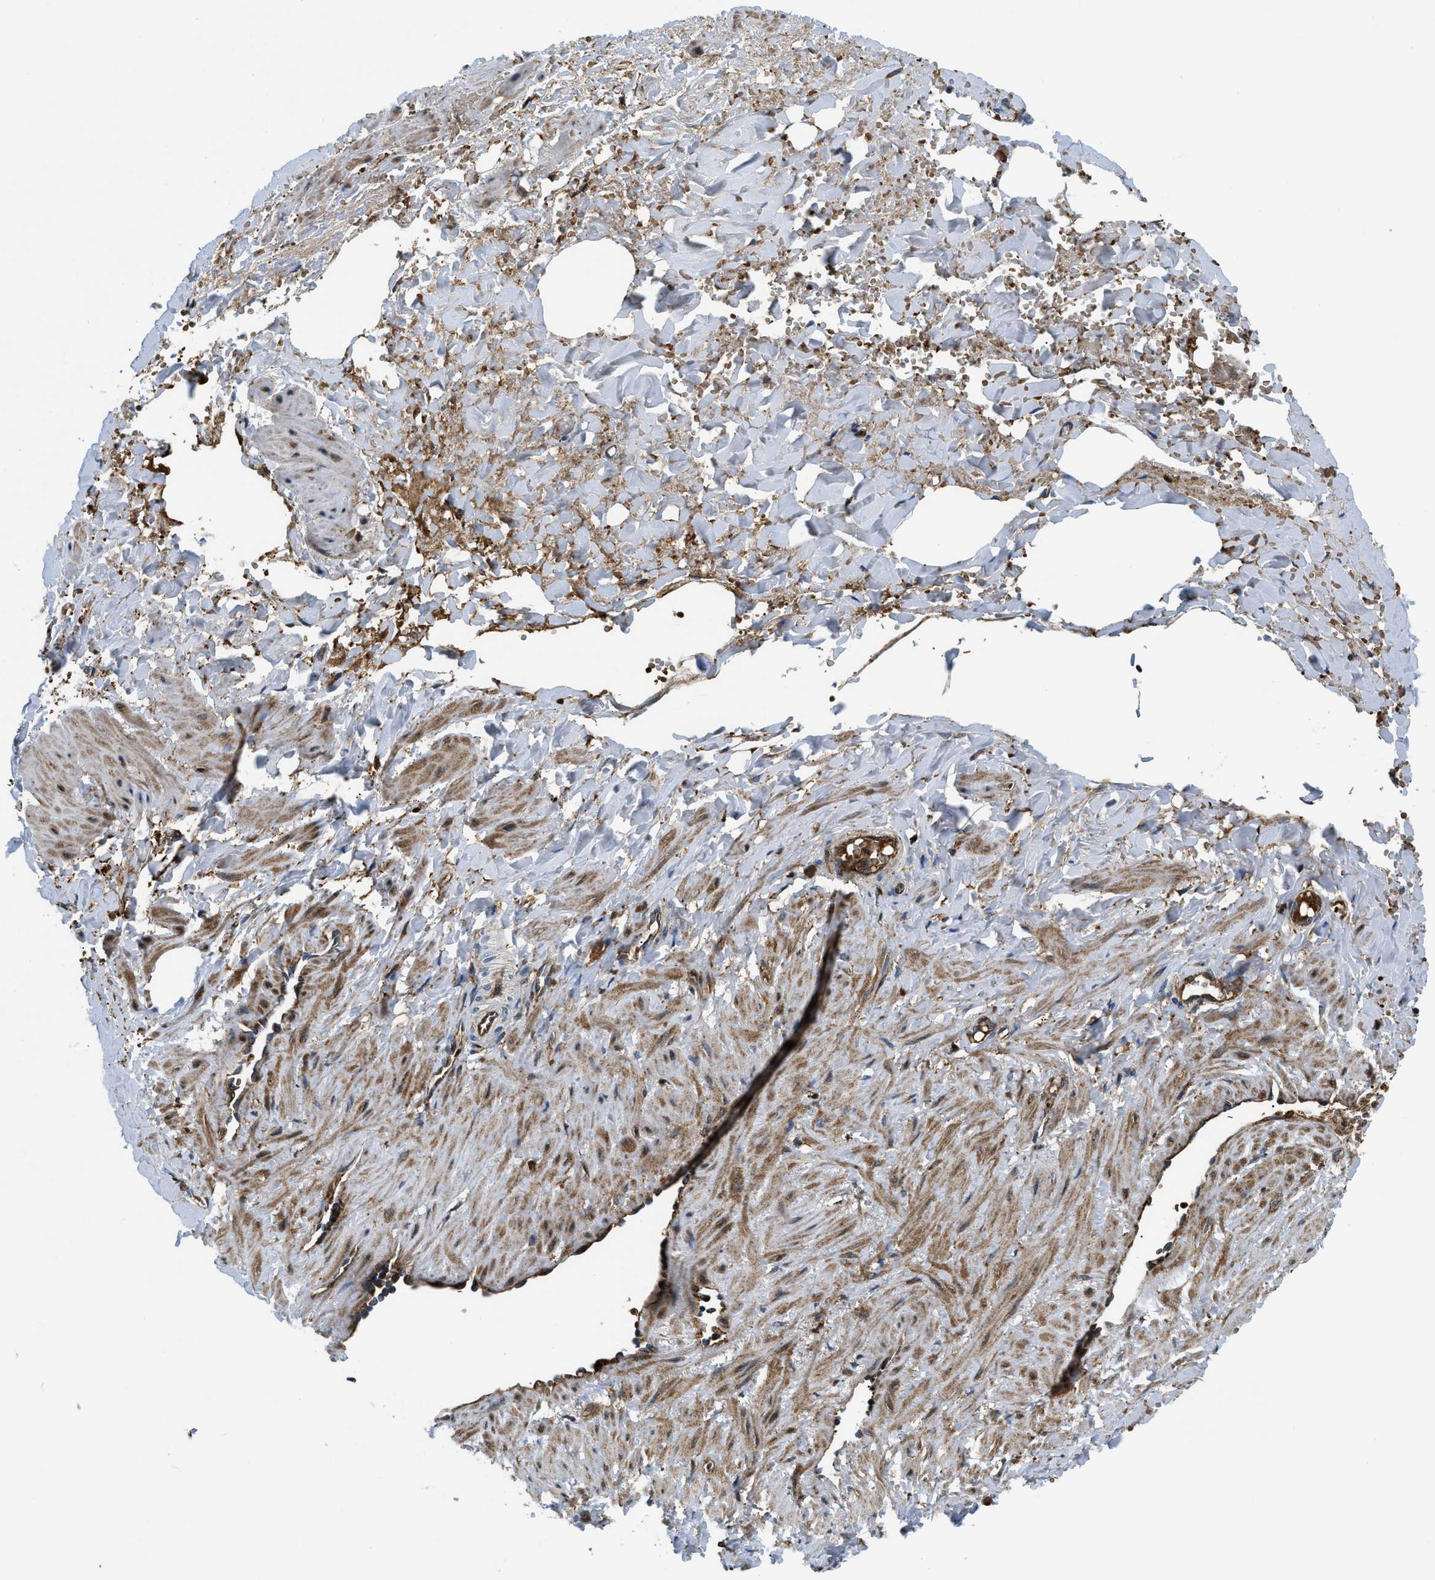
{"staining": {"intensity": "moderate", "quantity": "25%-75%", "location": "cytoplasmic/membranous"}, "tissue": "adipose tissue", "cell_type": "Adipocytes", "image_type": "normal", "snomed": [{"axis": "morphology", "description": "Normal tissue, NOS"}, {"axis": "topography", "description": "Soft tissue"}, {"axis": "topography", "description": "Vascular tissue"}], "caption": "This is a micrograph of immunohistochemistry staining of normal adipose tissue, which shows moderate staining in the cytoplasmic/membranous of adipocytes.", "gene": "CSPG4", "patient": {"sex": "female", "age": 35}}